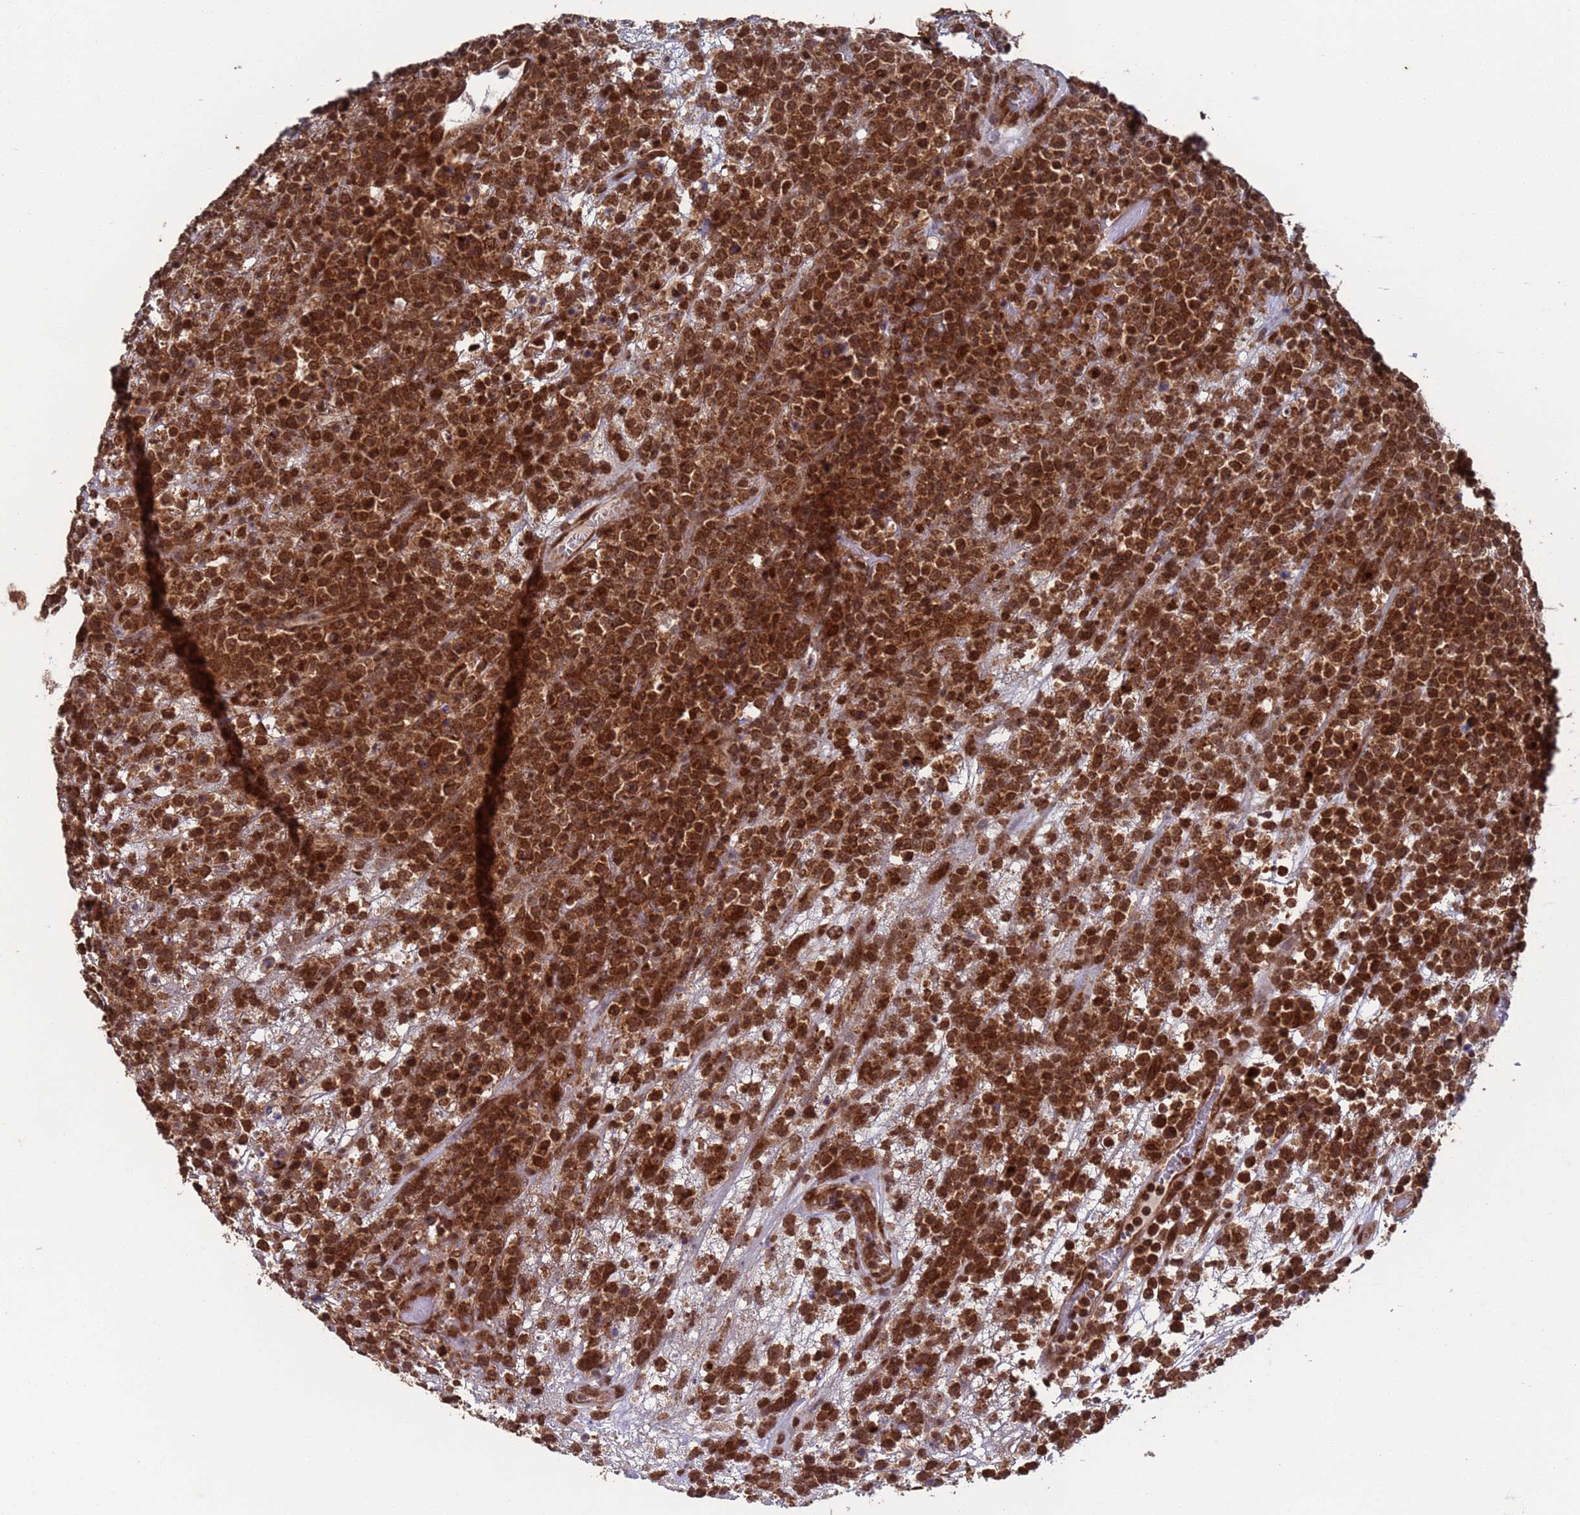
{"staining": {"intensity": "moderate", "quantity": ">75%", "location": "cytoplasmic/membranous,nuclear"}, "tissue": "lymphoma", "cell_type": "Tumor cells", "image_type": "cancer", "snomed": [{"axis": "morphology", "description": "Malignant lymphoma, non-Hodgkin's type, High grade"}, {"axis": "topography", "description": "Colon"}], "caption": "Protein staining by immunohistochemistry reveals moderate cytoplasmic/membranous and nuclear staining in about >75% of tumor cells in malignant lymphoma, non-Hodgkin's type (high-grade).", "gene": "FUBP3", "patient": {"sex": "female", "age": 53}}